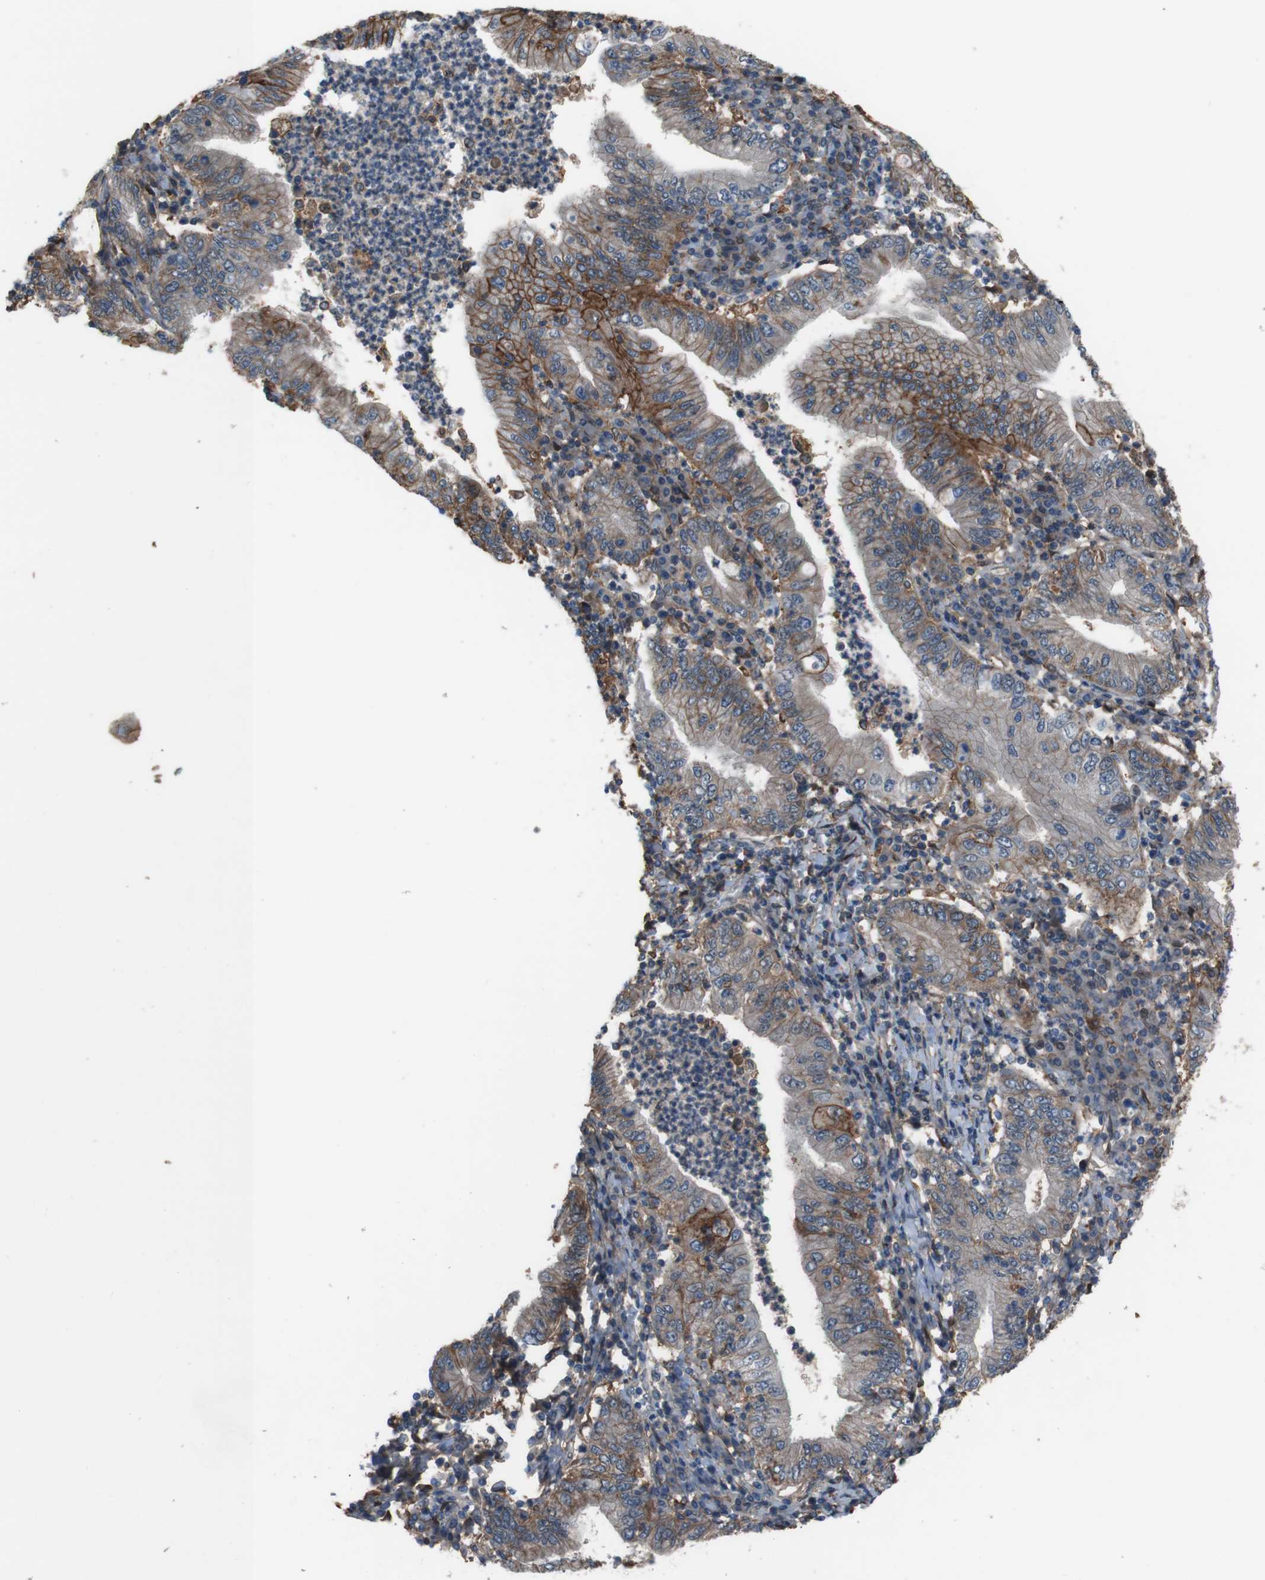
{"staining": {"intensity": "moderate", "quantity": "25%-75%", "location": "cytoplasmic/membranous"}, "tissue": "stomach cancer", "cell_type": "Tumor cells", "image_type": "cancer", "snomed": [{"axis": "morphology", "description": "Normal tissue, NOS"}, {"axis": "morphology", "description": "Adenocarcinoma, NOS"}, {"axis": "topography", "description": "Esophagus"}, {"axis": "topography", "description": "Stomach, upper"}, {"axis": "topography", "description": "Peripheral nerve tissue"}], "caption": "A brown stain shows moderate cytoplasmic/membranous expression of a protein in human stomach adenocarcinoma tumor cells.", "gene": "ATP2B1", "patient": {"sex": "male", "age": 62}}